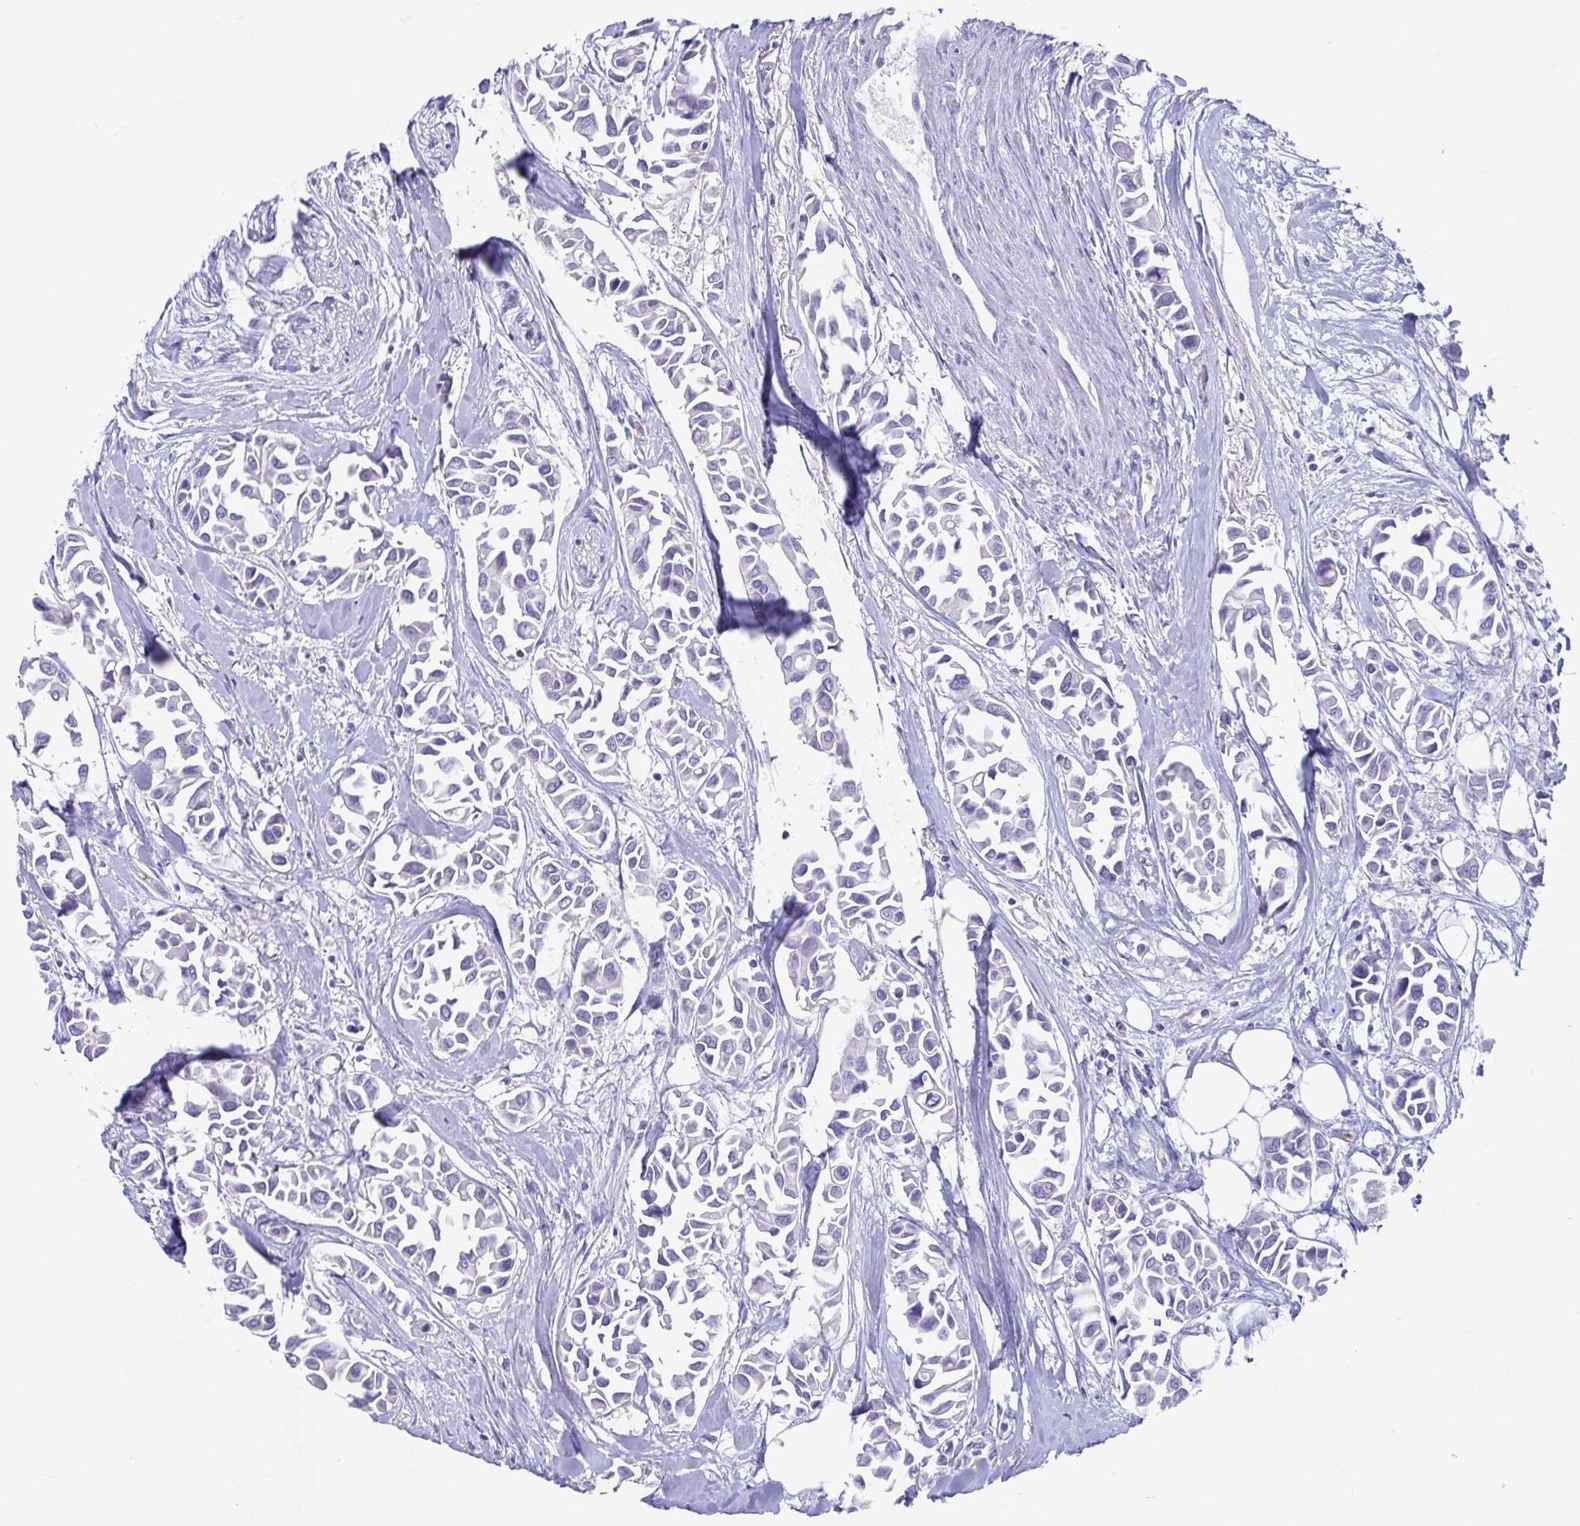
{"staining": {"intensity": "negative", "quantity": "none", "location": "none"}, "tissue": "breast cancer", "cell_type": "Tumor cells", "image_type": "cancer", "snomed": [{"axis": "morphology", "description": "Duct carcinoma"}, {"axis": "topography", "description": "Breast"}], "caption": "Tumor cells are negative for protein expression in human invasive ductal carcinoma (breast).", "gene": "TTC30B", "patient": {"sex": "female", "age": 54}}